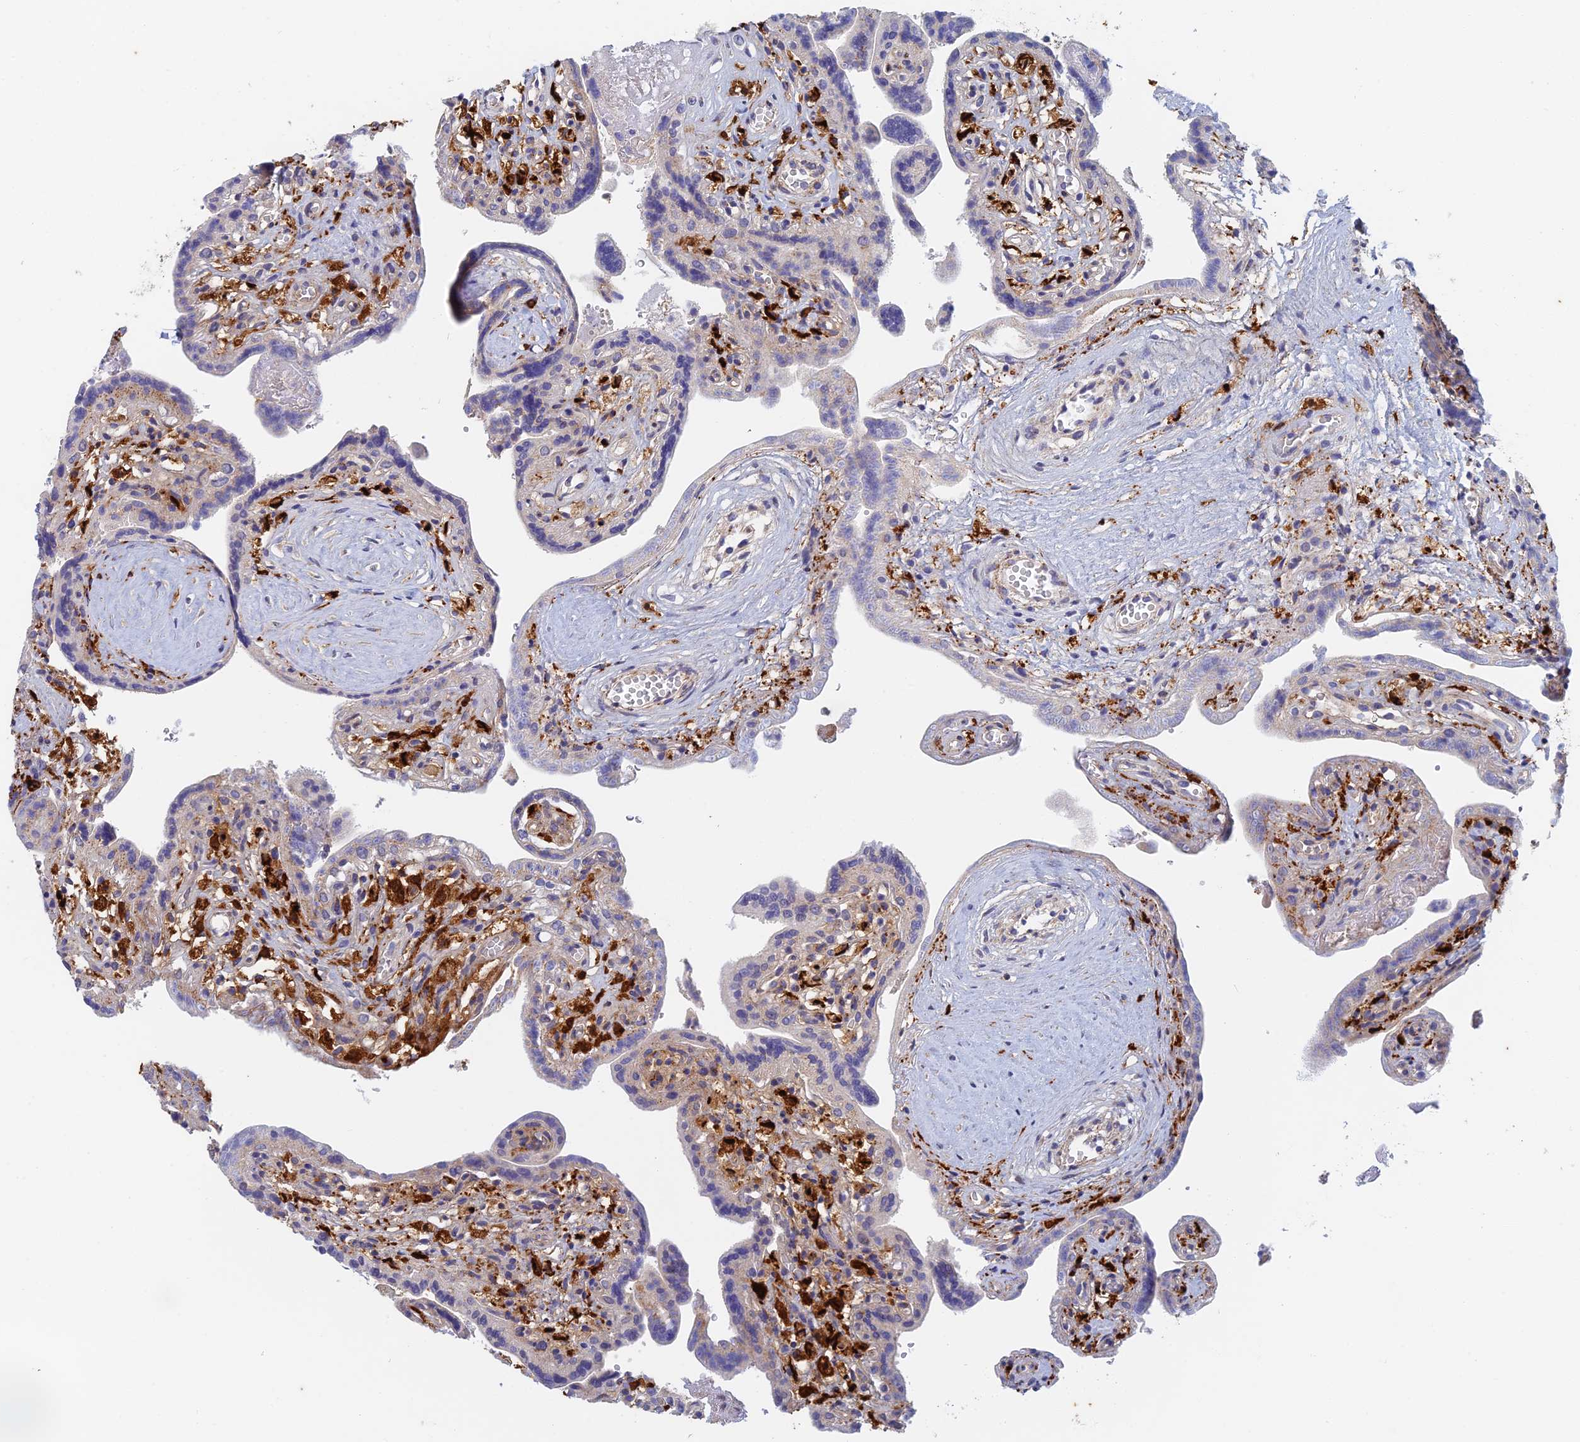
{"staining": {"intensity": "negative", "quantity": "none", "location": "none"}, "tissue": "placenta", "cell_type": "Trophoblastic cells", "image_type": "normal", "snomed": [{"axis": "morphology", "description": "Normal tissue, NOS"}, {"axis": "topography", "description": "Placenta"}], "caption": "Immunohistochemical staining of benign placenta displays no significant positivity in trophoblastic cells.", "gene": "SLC24A3", "patient": {"sex": "female", "age": 37}}